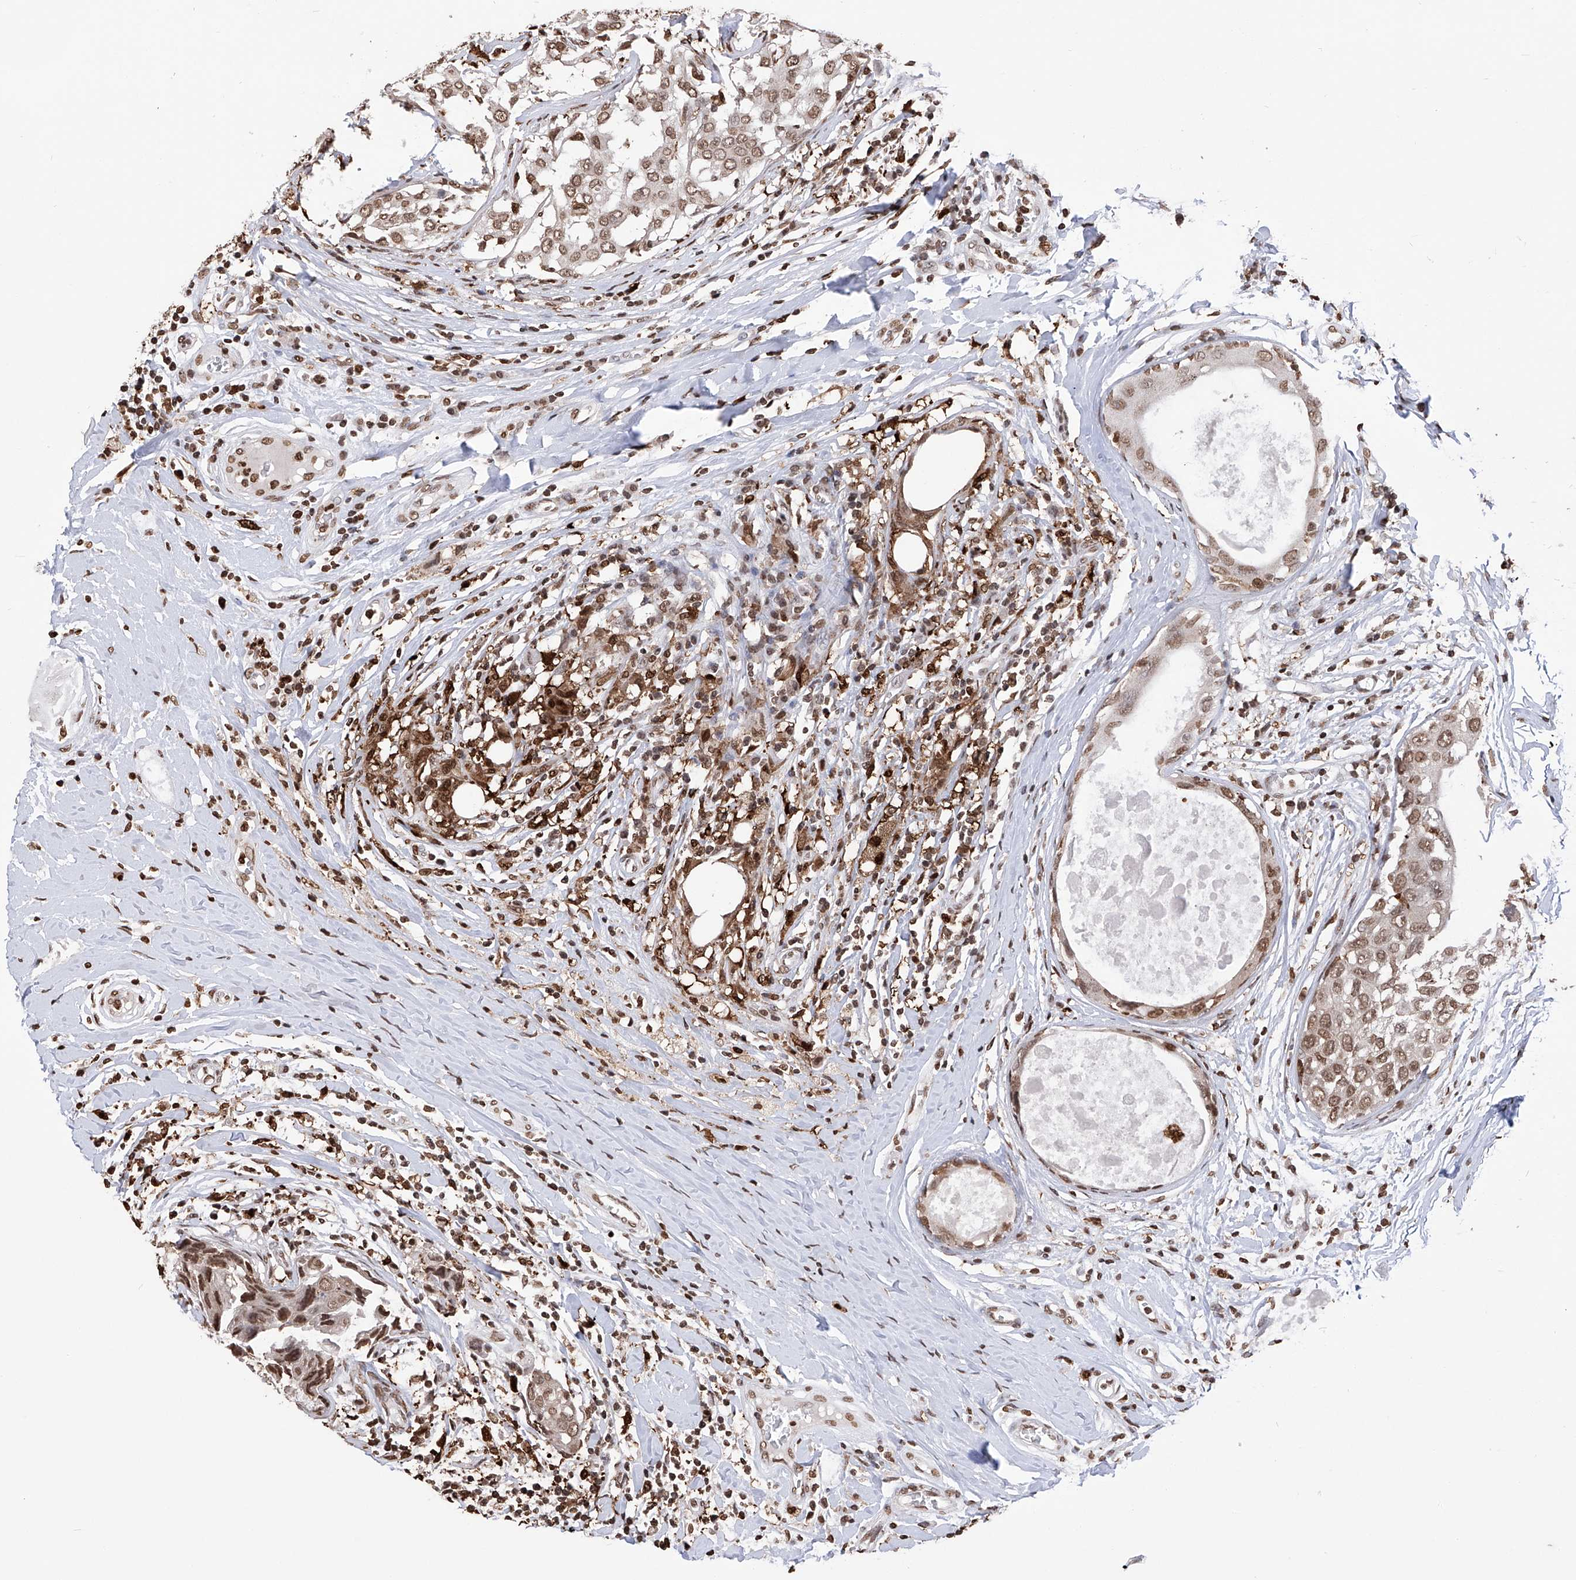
{"staining": {"intensity": "moderate", "quantity": ">75%", "location": "nuclear"}, "tissue": "breast cancer", "cell_type": "Tumor cells", "image_type": "cancer", "snomed": [{"axis": "morphology", "description": "Duct carcinoma"}, {"axis": "topography", "description": "Breast"}], "caption": "Infiltrating ductal carcinoma (breast) tissue demonstrates moderate nuclear positivity in approximately >75% of tumor cells", "gene": "CFAP410", "patient": {"sex": "female", "age": 27}}